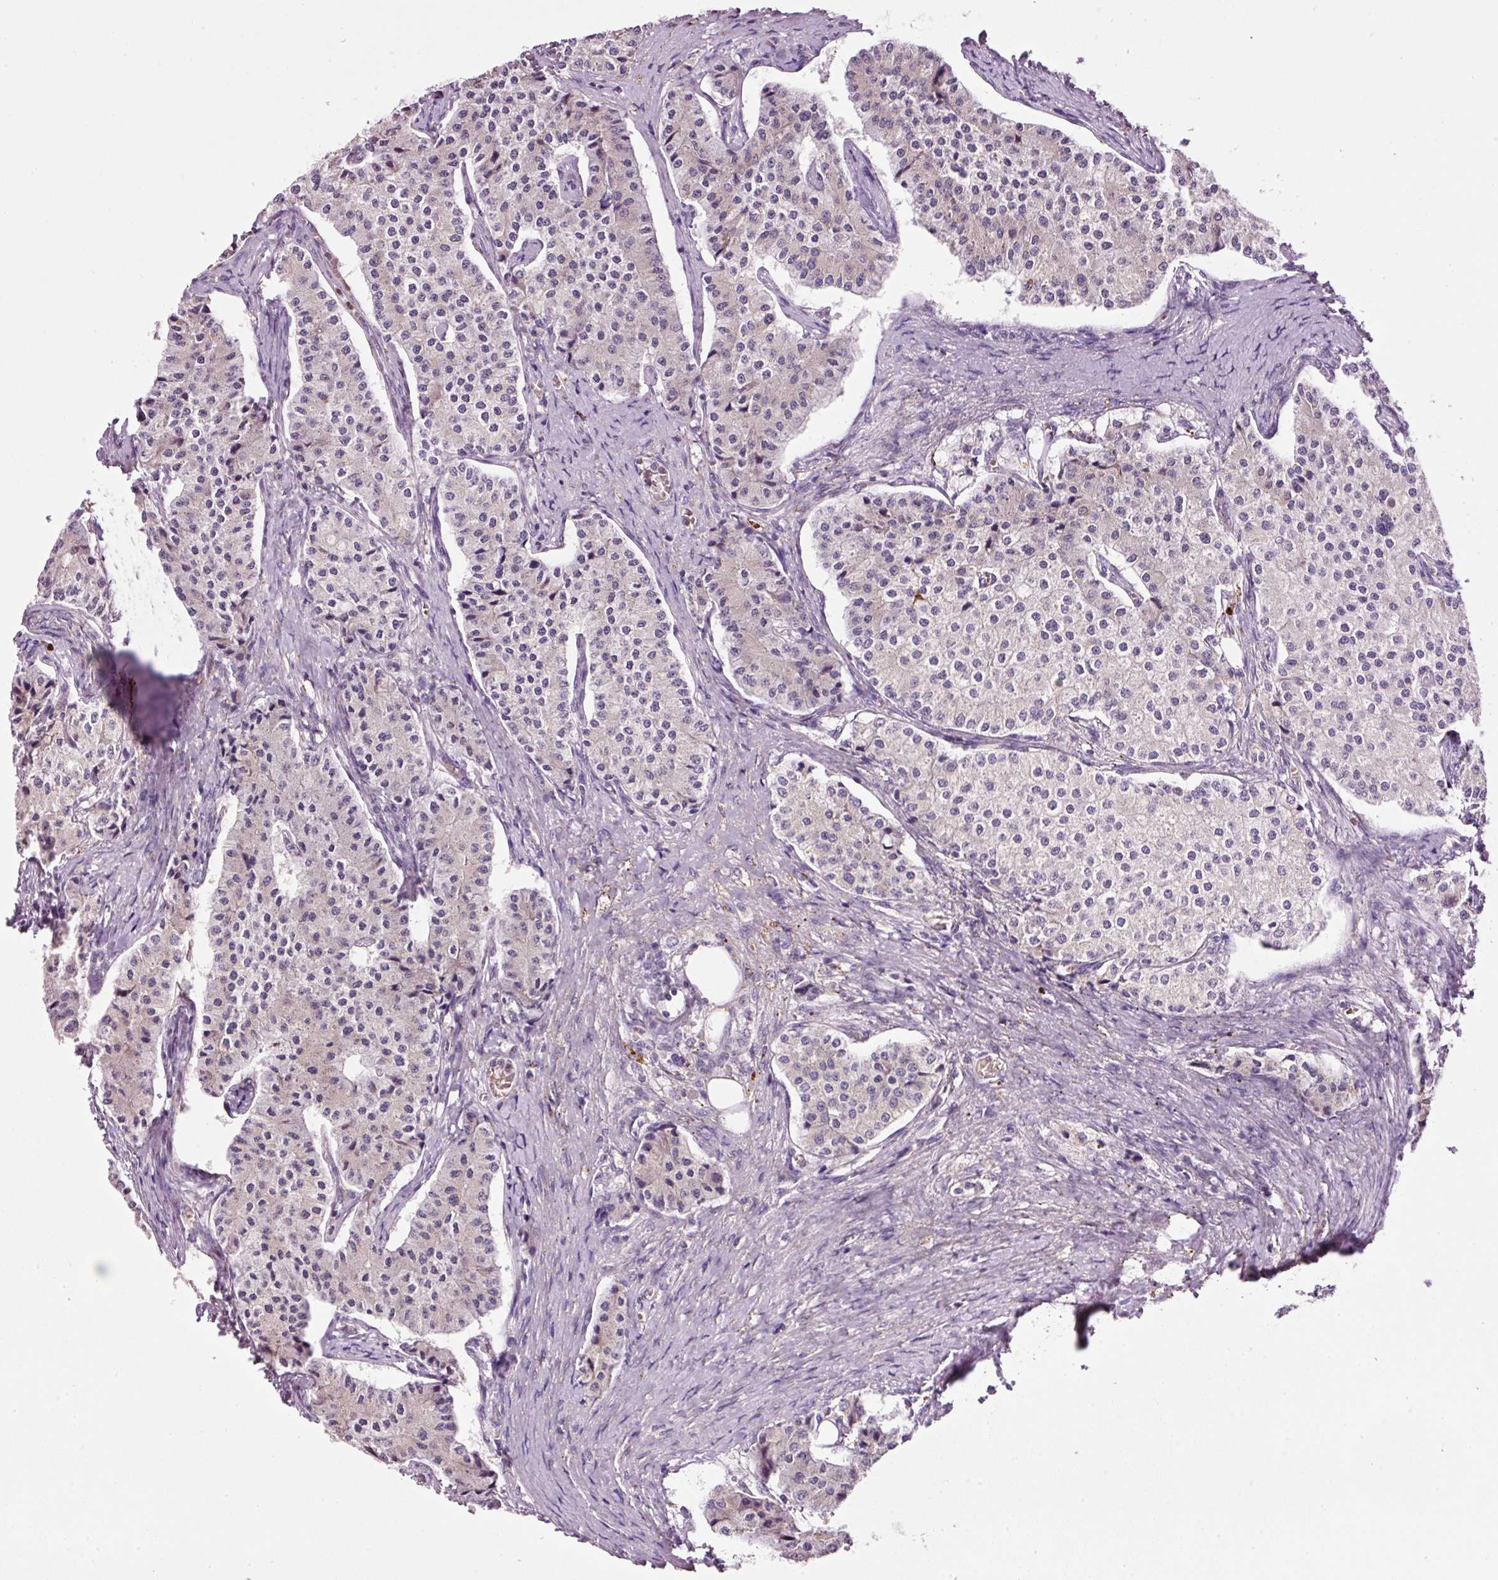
{"staining": {"intensity": "negative", "quantity": "none", "location": "none"}, "tissue": "carcinoid", "cell_type": "Tumor cells", "image_type": "cancer", "snomed": [{"axis": "morphology", "description": "Carcinoid, malignant, NOS"}, {"axis": "topography", "description": "Colon"}], "caption": "The immunohistochemistry histopathology image has no significant positivity in tumor cells of carcinoid (malignant) tissue.", "gene": "ZNF639", "patient": {"sex": "female", "age": 52}}